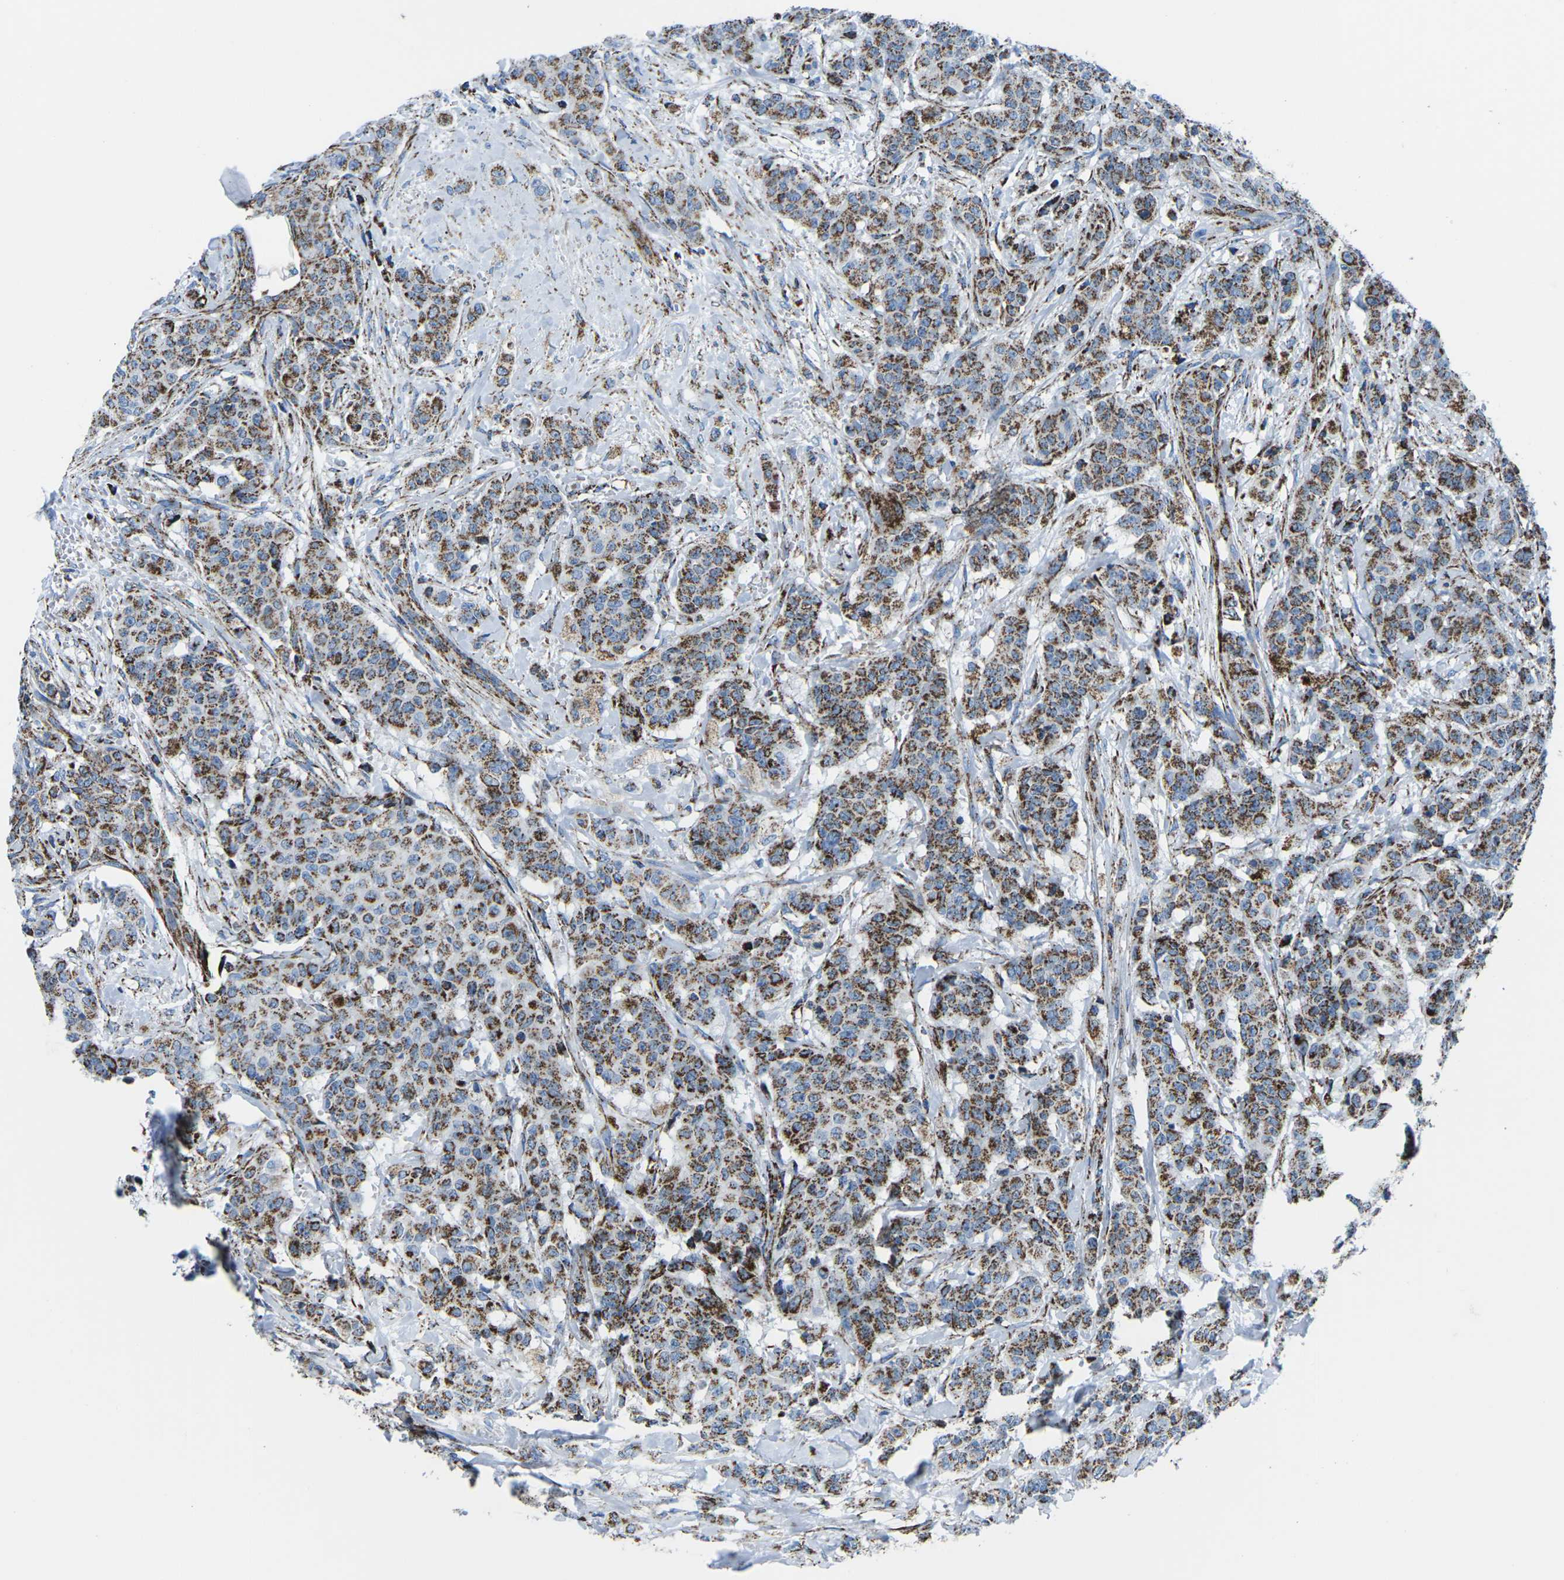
{"staining": {"intensity": "strong", "quantity": ">75%", "location": "cytoplasmic/membranous"}, "tissue": "breast cancer", "cell_type": "Tumor cells", "image_type": "cancer", "snomed": [{"axis": "morphology", "description": "Normal tissue, NOS"}, {"axis": "morphology", "description": "Duct carcinoma"}, {"axis": "topography", "description": "Breast"}], "caption": "High-power microscopy captured an immunohistochemistry (IHC) photomicrograph of breast intraductal carcinoma, revealing strong cytoplasmic/membranous staining in approximately >75% of tumor cells. Using DAB (3,3'-diaminobenzidine) (brown) and hematoxylin (blue) stains, captured at high magnification using brightfield microscopy.", "gene": "MT-CO2", "patient": {"sex": "female", "age": 40}}